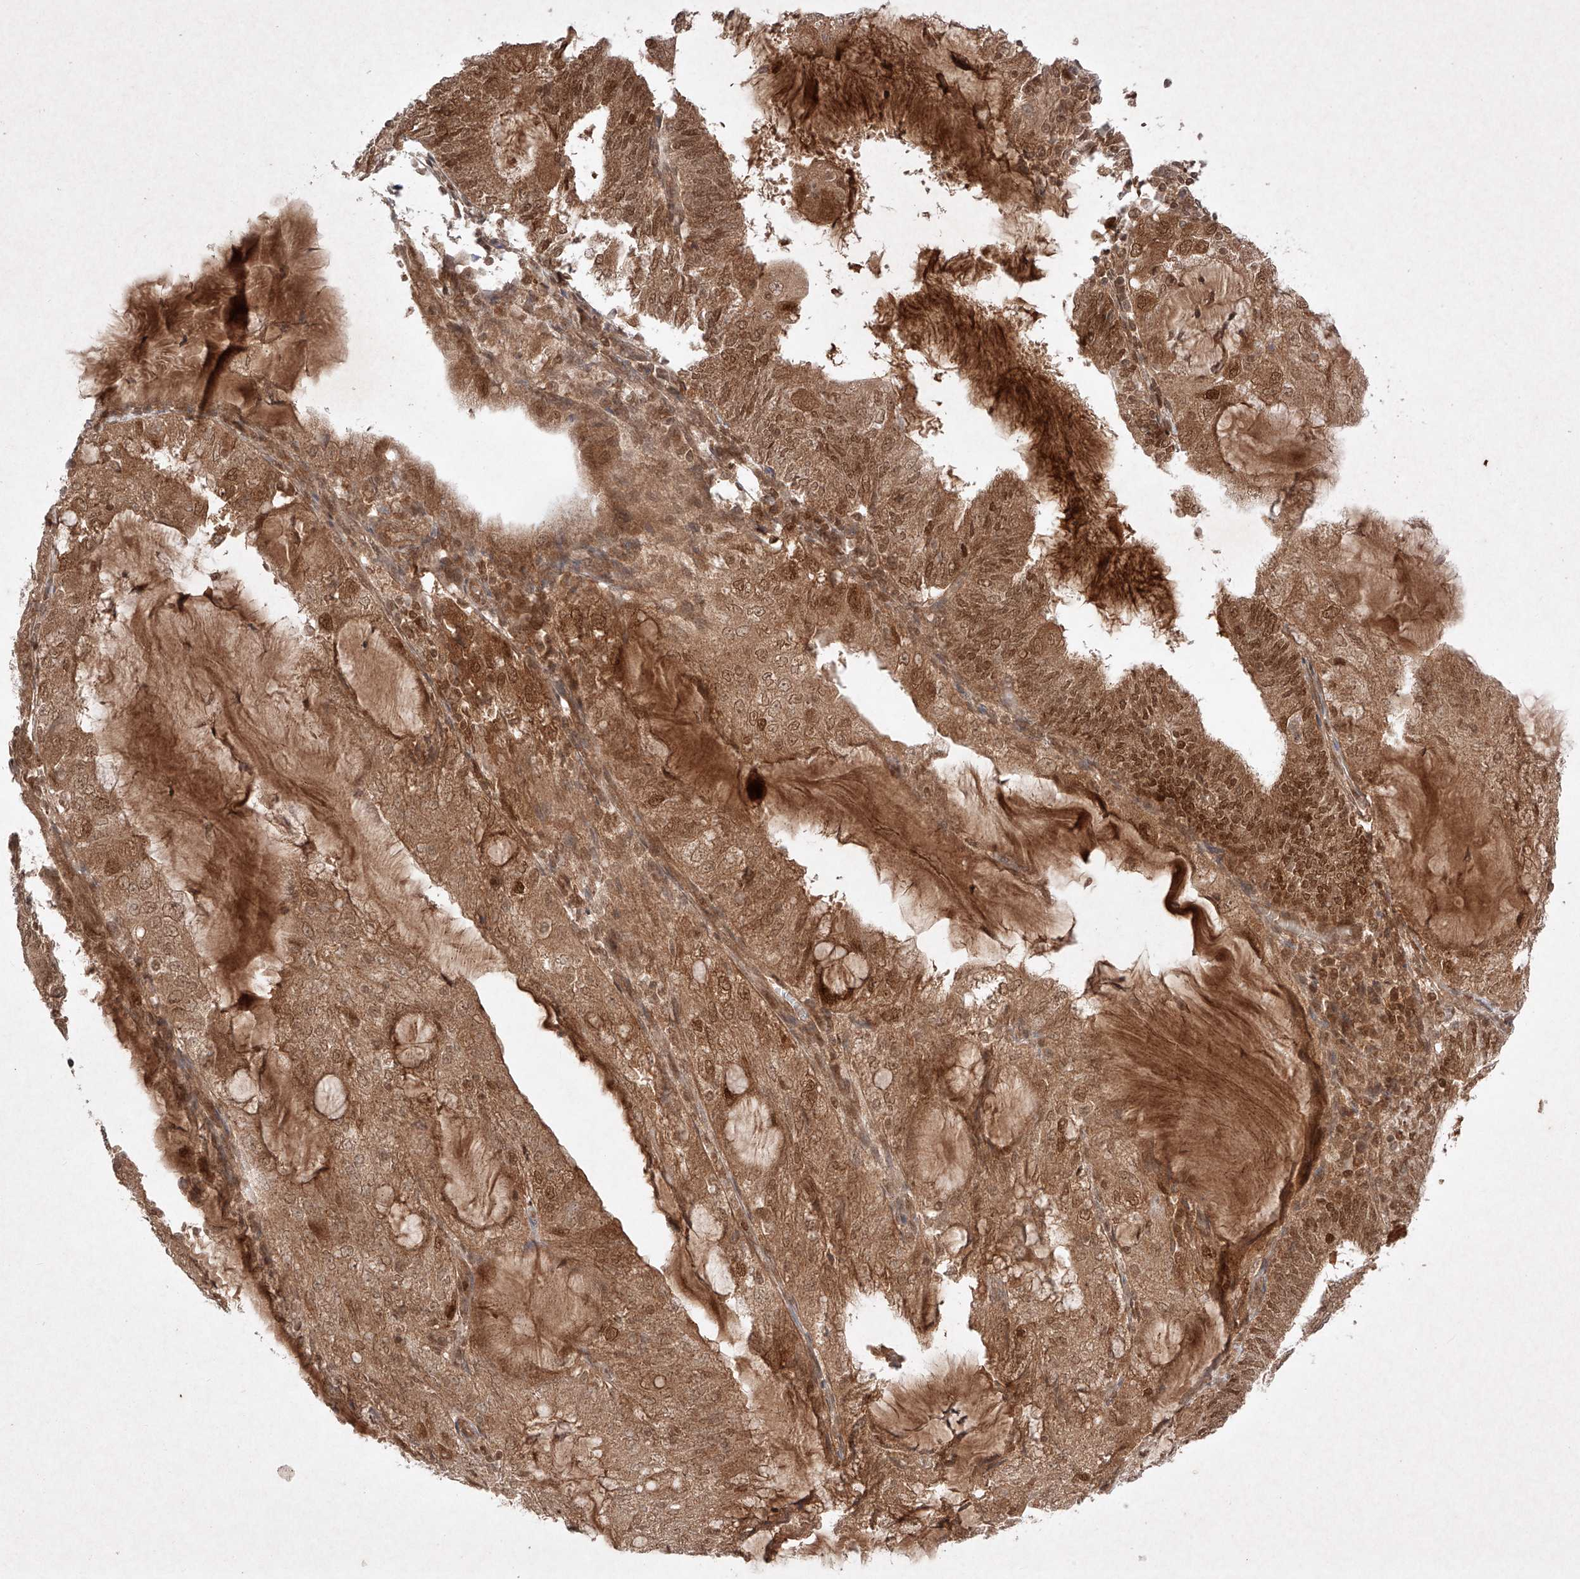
{"staining": {"intensity": "moderate", "quantity": ">75%", "location": "cytoplasmic/membranous,nuclear"}, "tissue": "endometrial cancer", "cell_type": "Tumor cells", "image_type": "cancer", "snomed": [{"axis": "morphology", "description": "Adenocarcinoma, NOS"}, {"axis": "topography", "description": "Endometrium"}], "caption": "Moderate cytoplasmic/membranous and nuclear staining is identified in about >75% of tumor cells in endometrial cancer (adenocarcinoma).", "gene": "RNF31", "patient": {"sex": "female", "age": 81}}